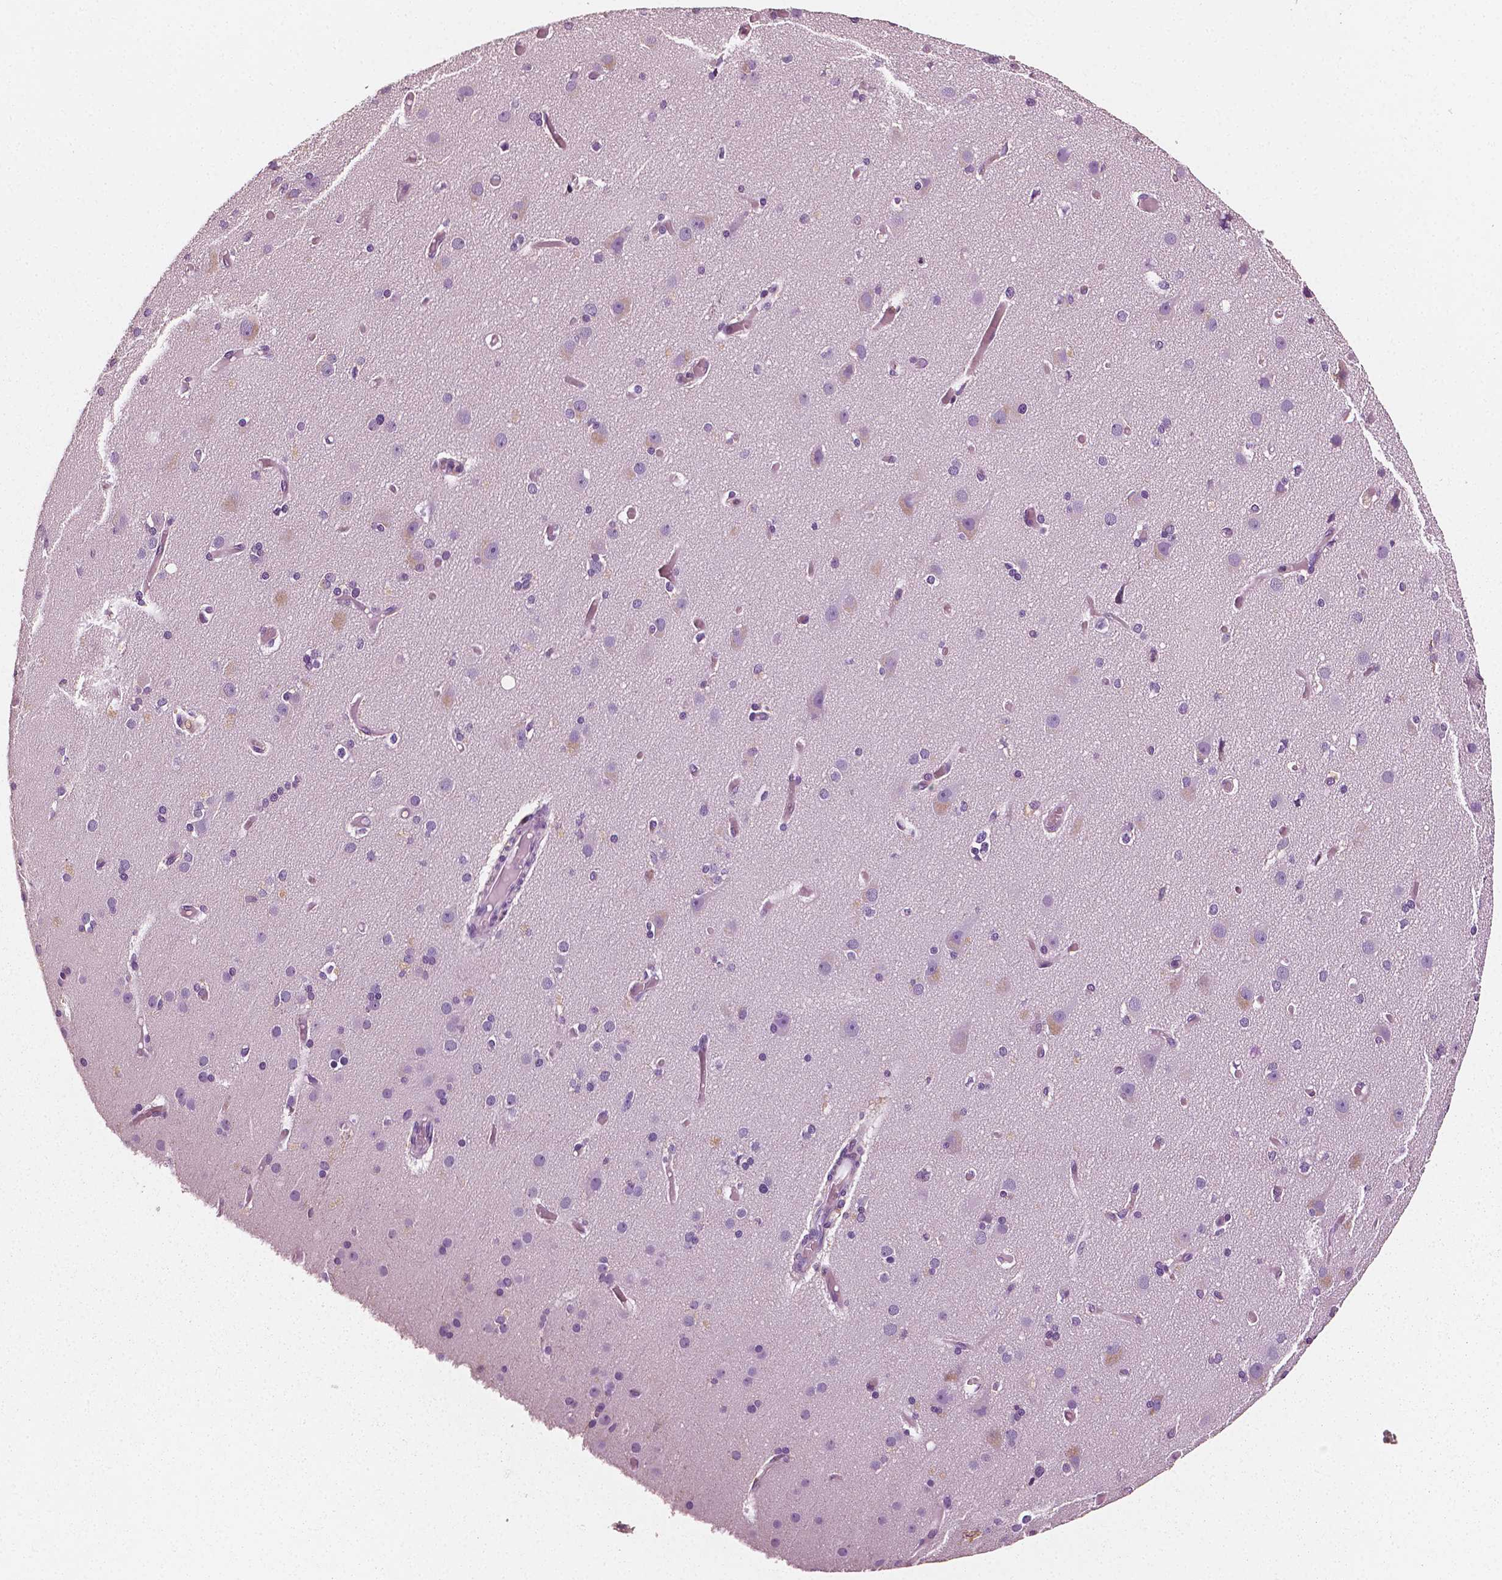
{"staining": {"intensity": "weak", "quantity": "<25%", "location": "cytoplasmic/membranous"}, "tissue": "cerebral cortex", "cell_type": "Endothelial cells", "image_type": "normal", "snomed": [{"axis": "morphology", "description": "Normal tissue, NOS"}, {"axis": "morphology", "description": "Glioma, malignant, High grade"}, {"axis": "topography", "description": "Cerebral cortex"}], "caption": "The micrograph demonstrates no significant expression in endothelial cells of cerebral cortex.", "gene": "PTPRC", "patient": {"sex": "male", "age": 71}}